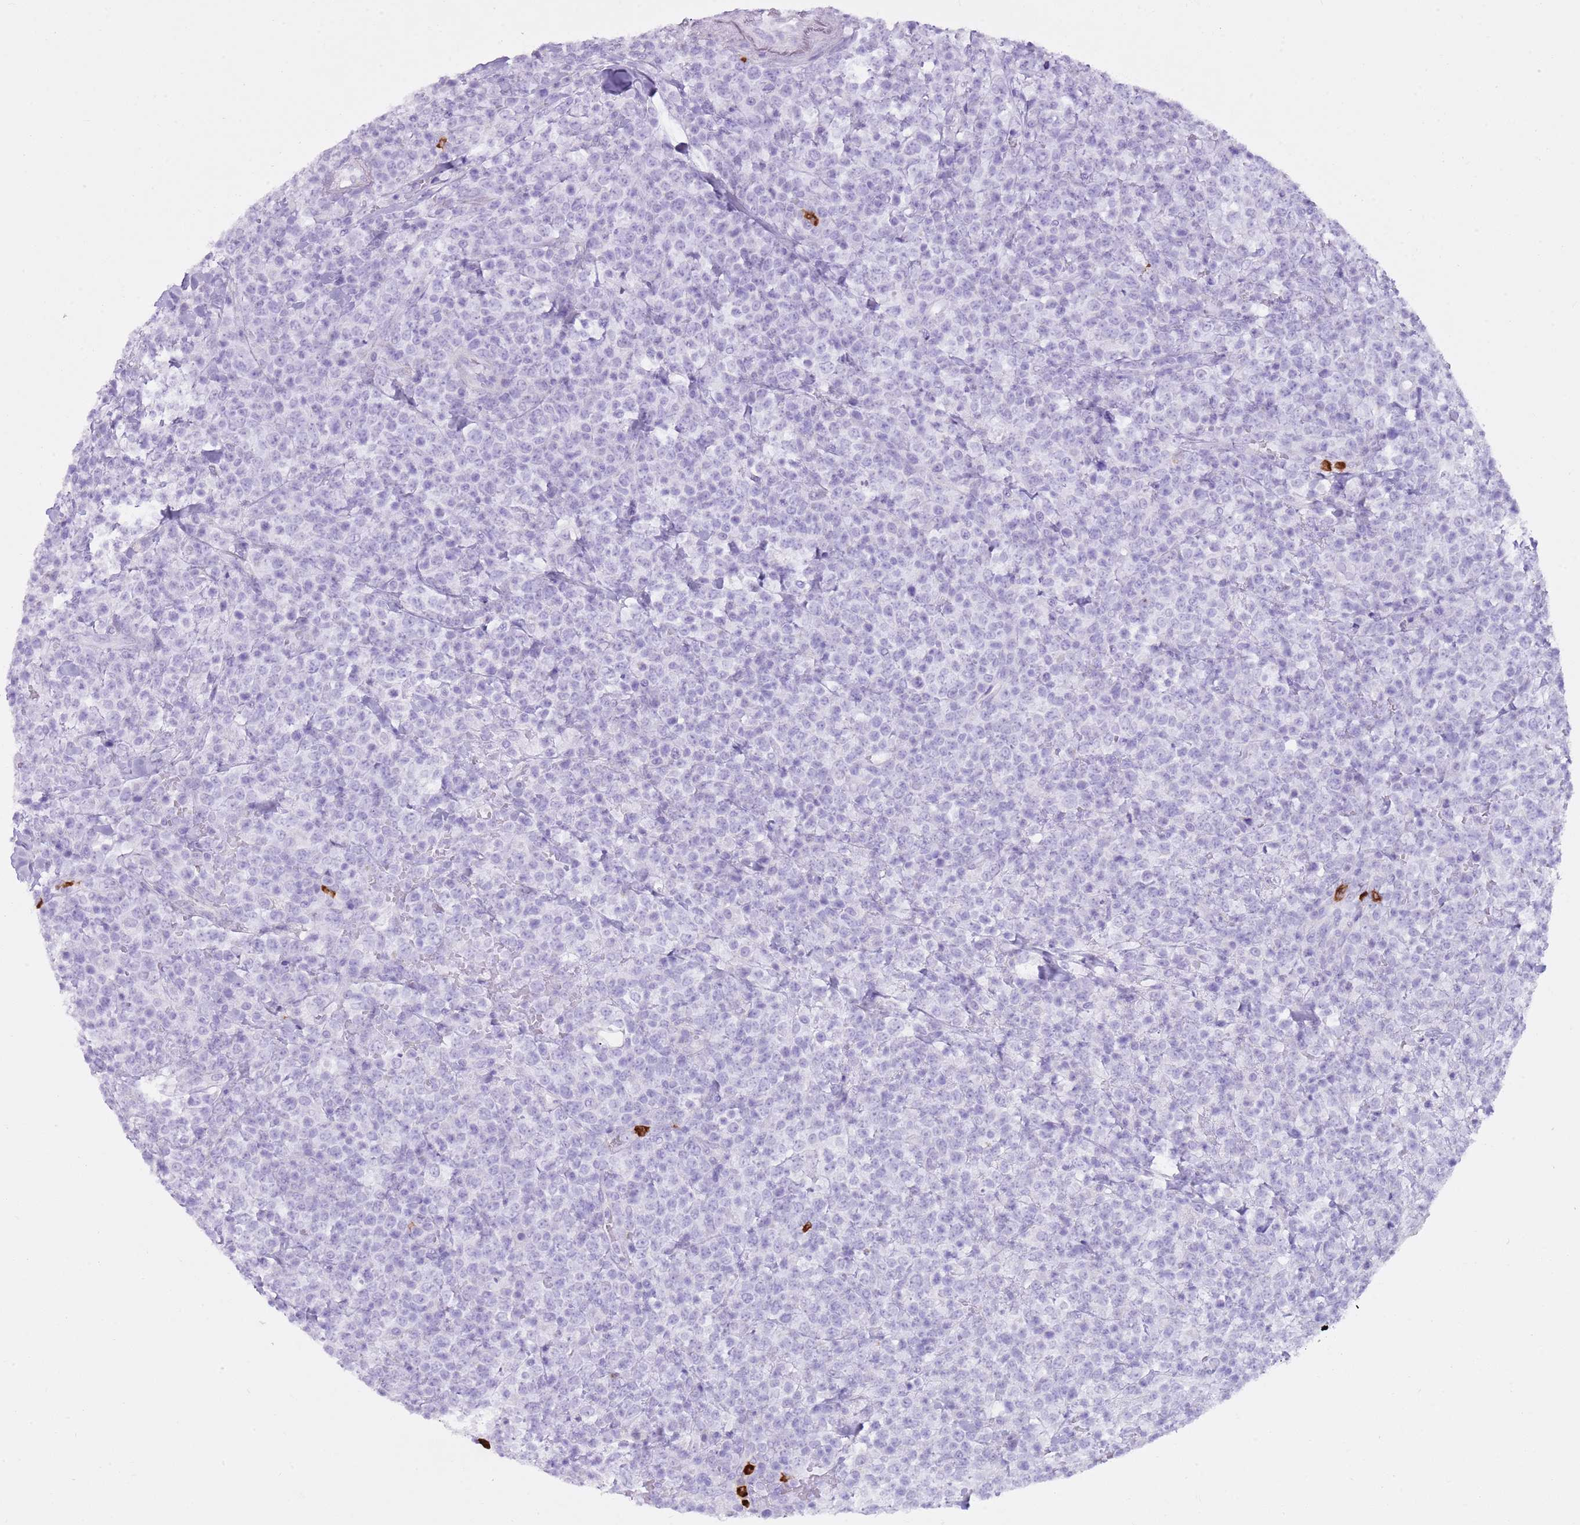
{"staining": {"intensity": "negative", "quantity": "none", "location": "none"}, "tissue": "lymphoma", "cell_type": "Tumor cells", "image_type": "cancer", "snomed": [{"axis": "morphology", "description": "Malignant lymphoma, non-Hodgkin's type, High grade"}, {"axis": "topography", "description": "Colon"}], "caption": "The photomicrograph shows no staining of tumor cells in high-grade malignant lymphoma, non-Hodgkin's type.", "gene": "CD177", "patient": {"sex": "female", "age": 53}}